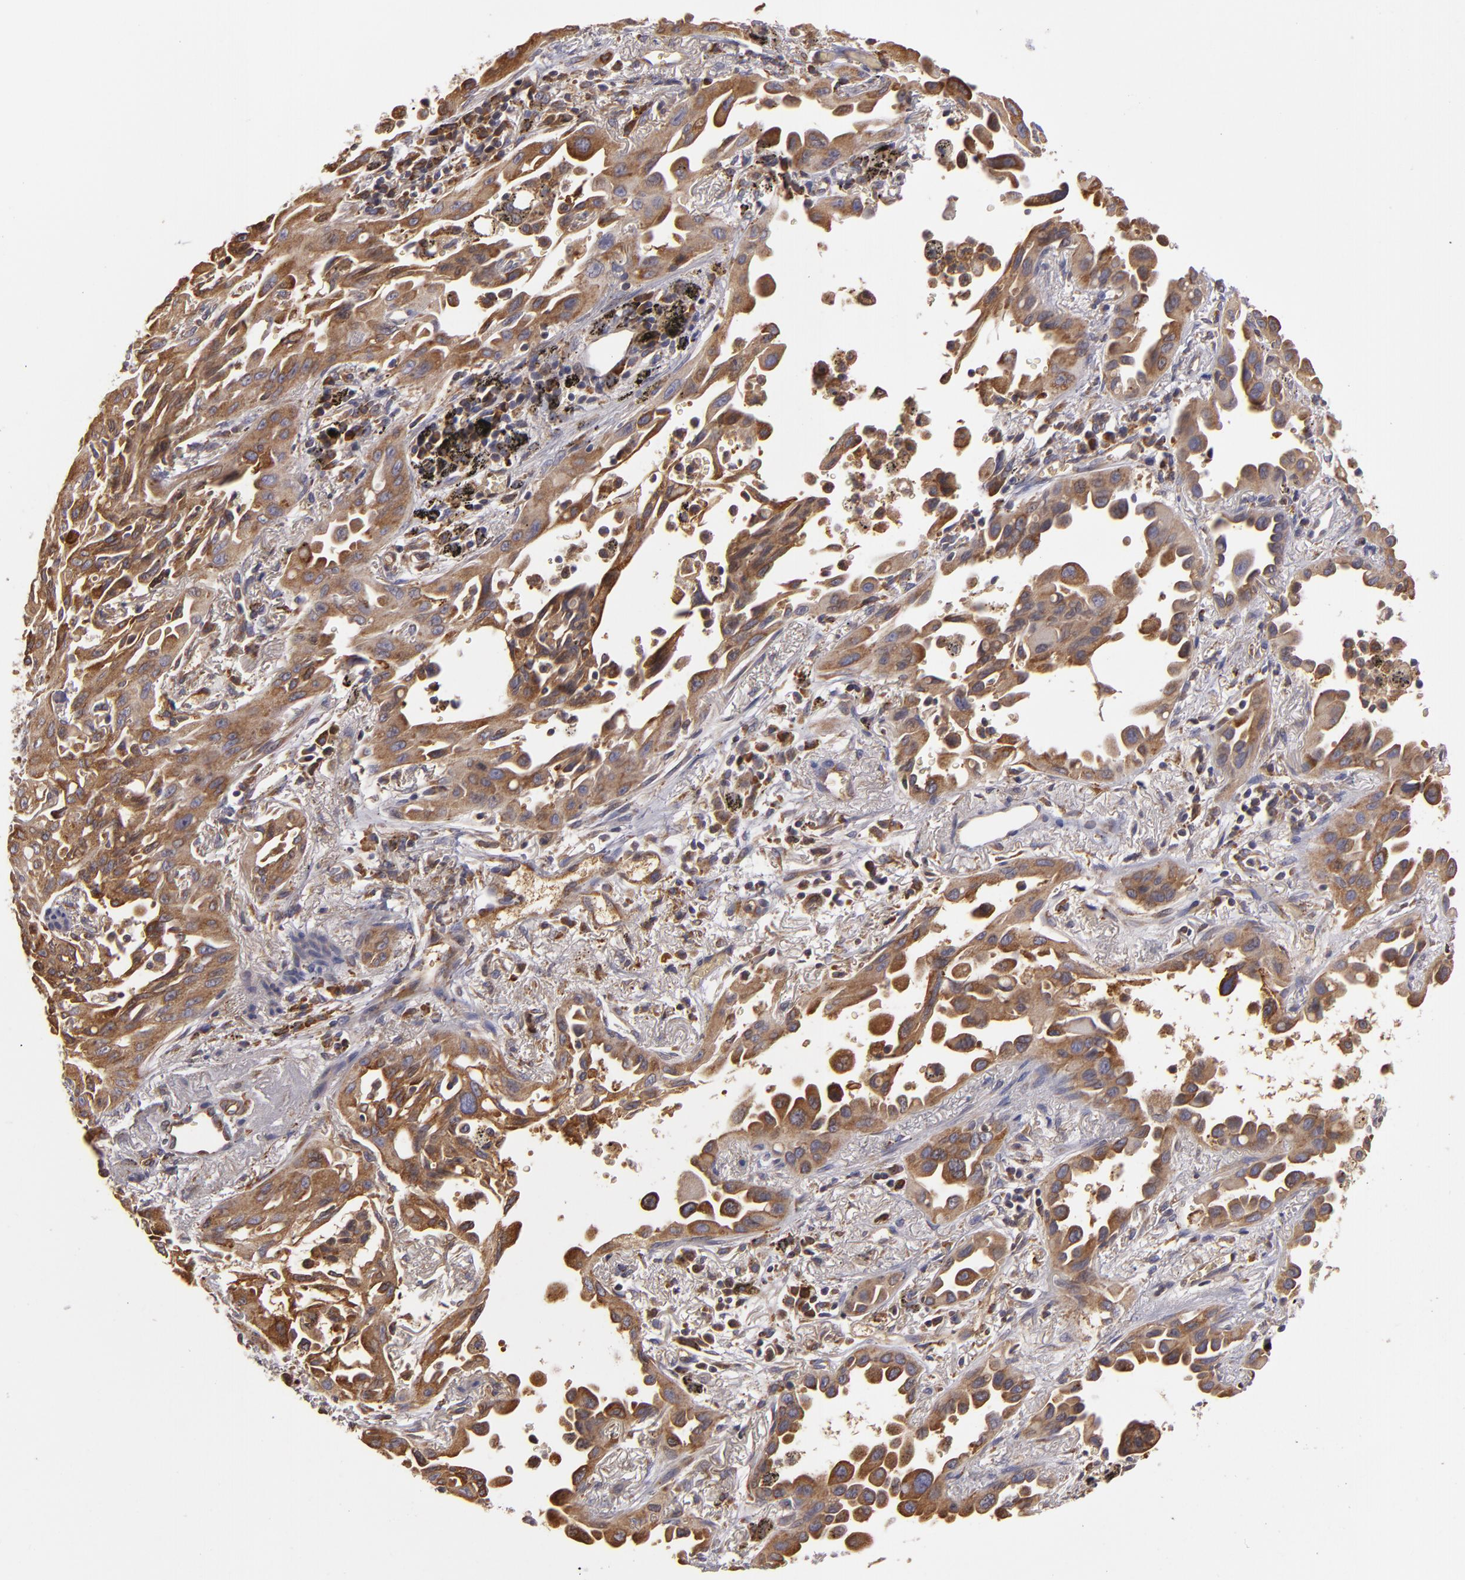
{"staining": {"intensity": "strong", "quantity": ">75%", "location": "cytoplasmic/membranous"}, "tissue": "lung cancer", "cell_type": "Tumor cells", "image_type": "cancer", "snomed": [{"axis": "morphology", "description": "Adenocarcinoma, NOS"}, {"axis": "topography", "description": "Lung"}], "caption": "Immunohistochemical staining of adenocarcinoma (lung) displays strong cytoplasmic/membranous protein staining in approximately >75% of tumor cells. (DAB (3,3'-diaminobenzidine) IHC, brown staining for protein, blue staining for nuclei).", "gene": "CFB", "patient": {"sex": "male", "age": 68}}